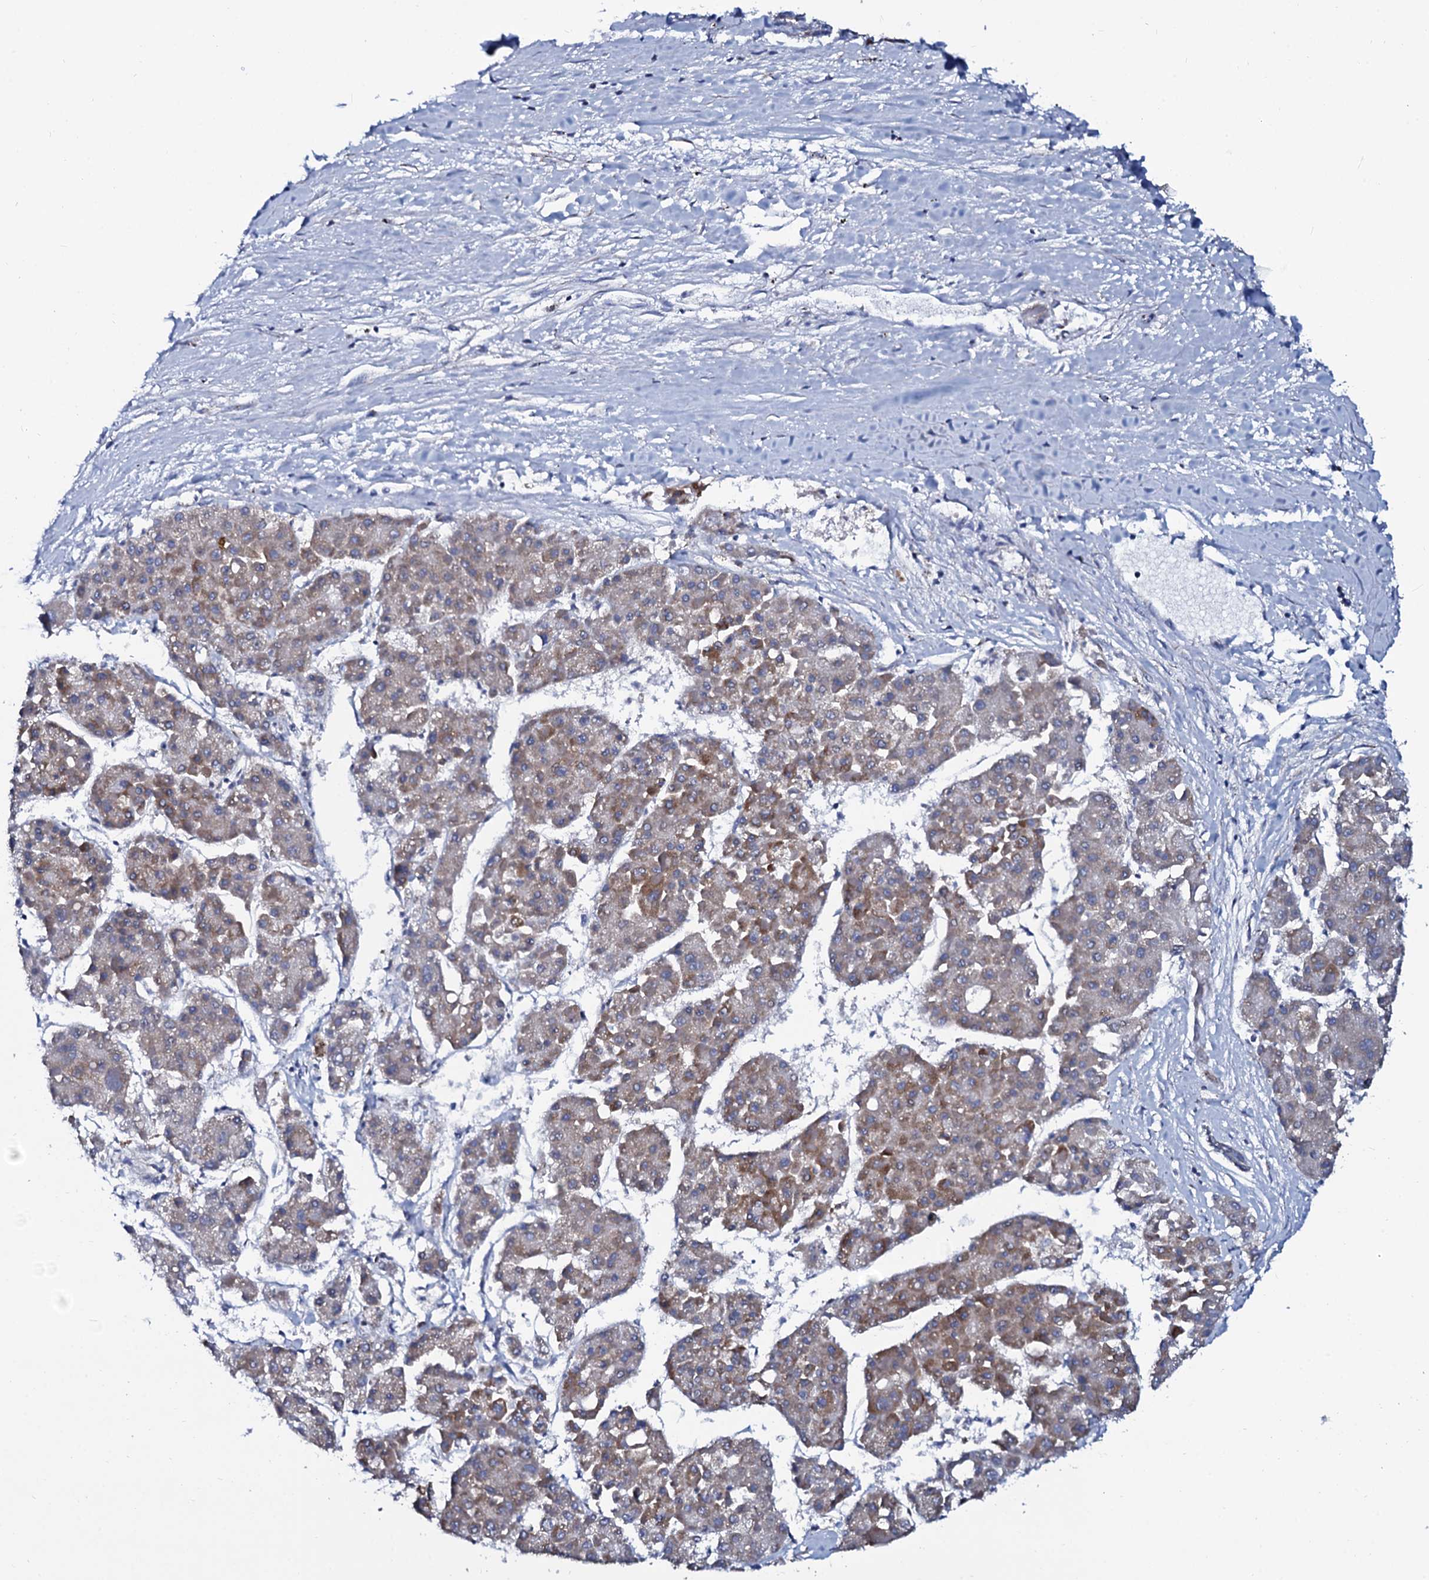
{"staining": {"intensity": "moderate", "quantity": "<25%", "location": "cytoplasmic/membranous"}, "tissue": "liver cancer", "cell_type": "Tumor cells", "image_type": "cancer", "snomed": [{"axis": "morphology", "description": "Carcinoma, Hepatocellular, NOS"}, {"axis": "topography", "description": "Liver"}], "caption": "Human liver cancer (hepatocellular carcinoma) stained with a protein marker demonstrates moderate staining in tumor cells.", "gene": "SLC37A4", "patient": {"sex": "female", "age": 73}}